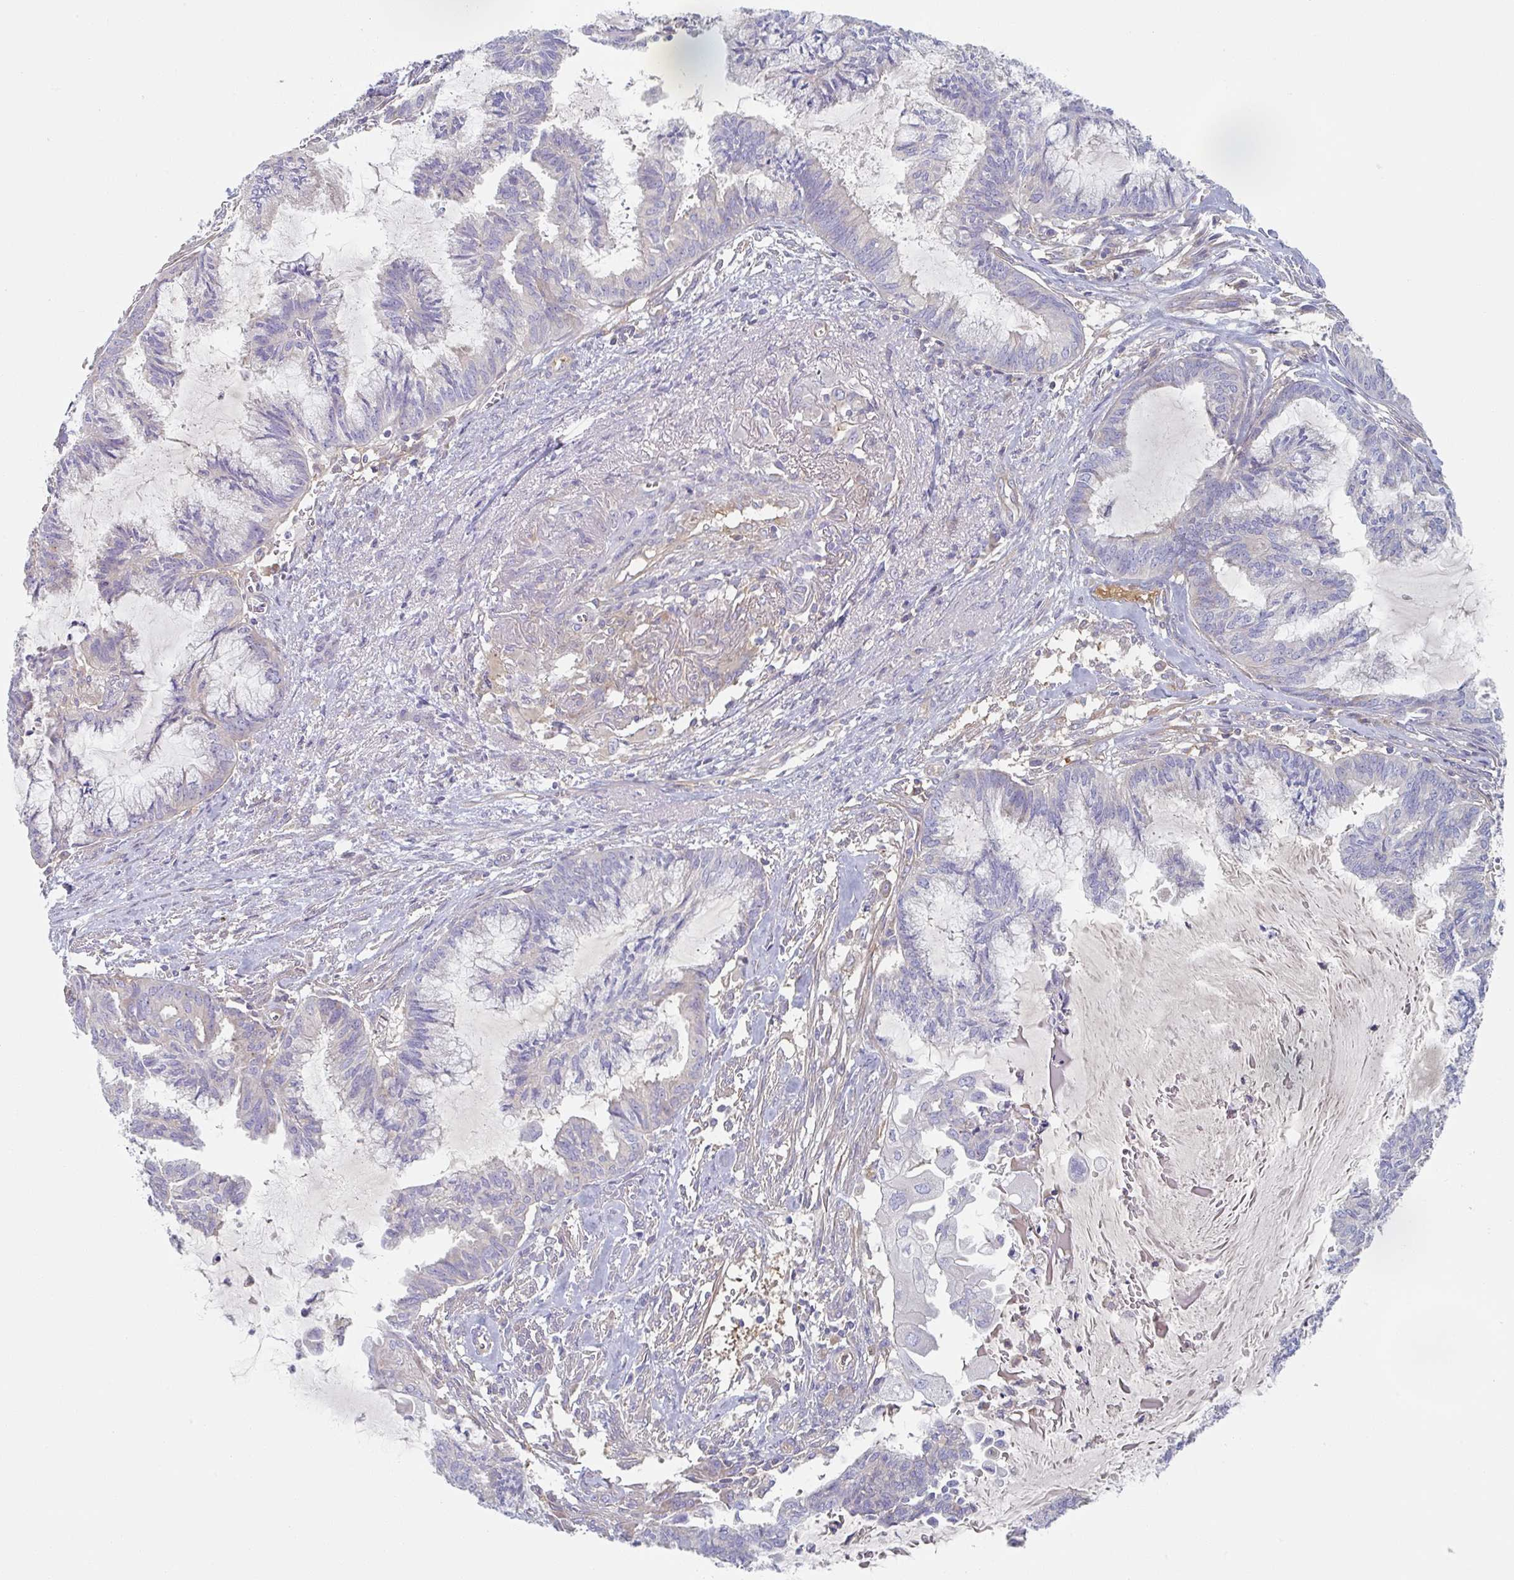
{"staining": {"intensity": "negative", "quantity": "none", "location": "none"}, "tissue": "endometrial cancer", "cell_type": "Tumor cells", "image_type": "cancer", "snomed": [{"axis": "morphology", "description": "Adenocarcinoma, NOS"}, {"axis": "topography", "description": "Endometrium"}], "caption": "Tumor cells show no significant protein staining in endometrial cancer (adenocarcinoma).", "gene": "AMPD2", "patient": {"sex": "female", "age": 86}}